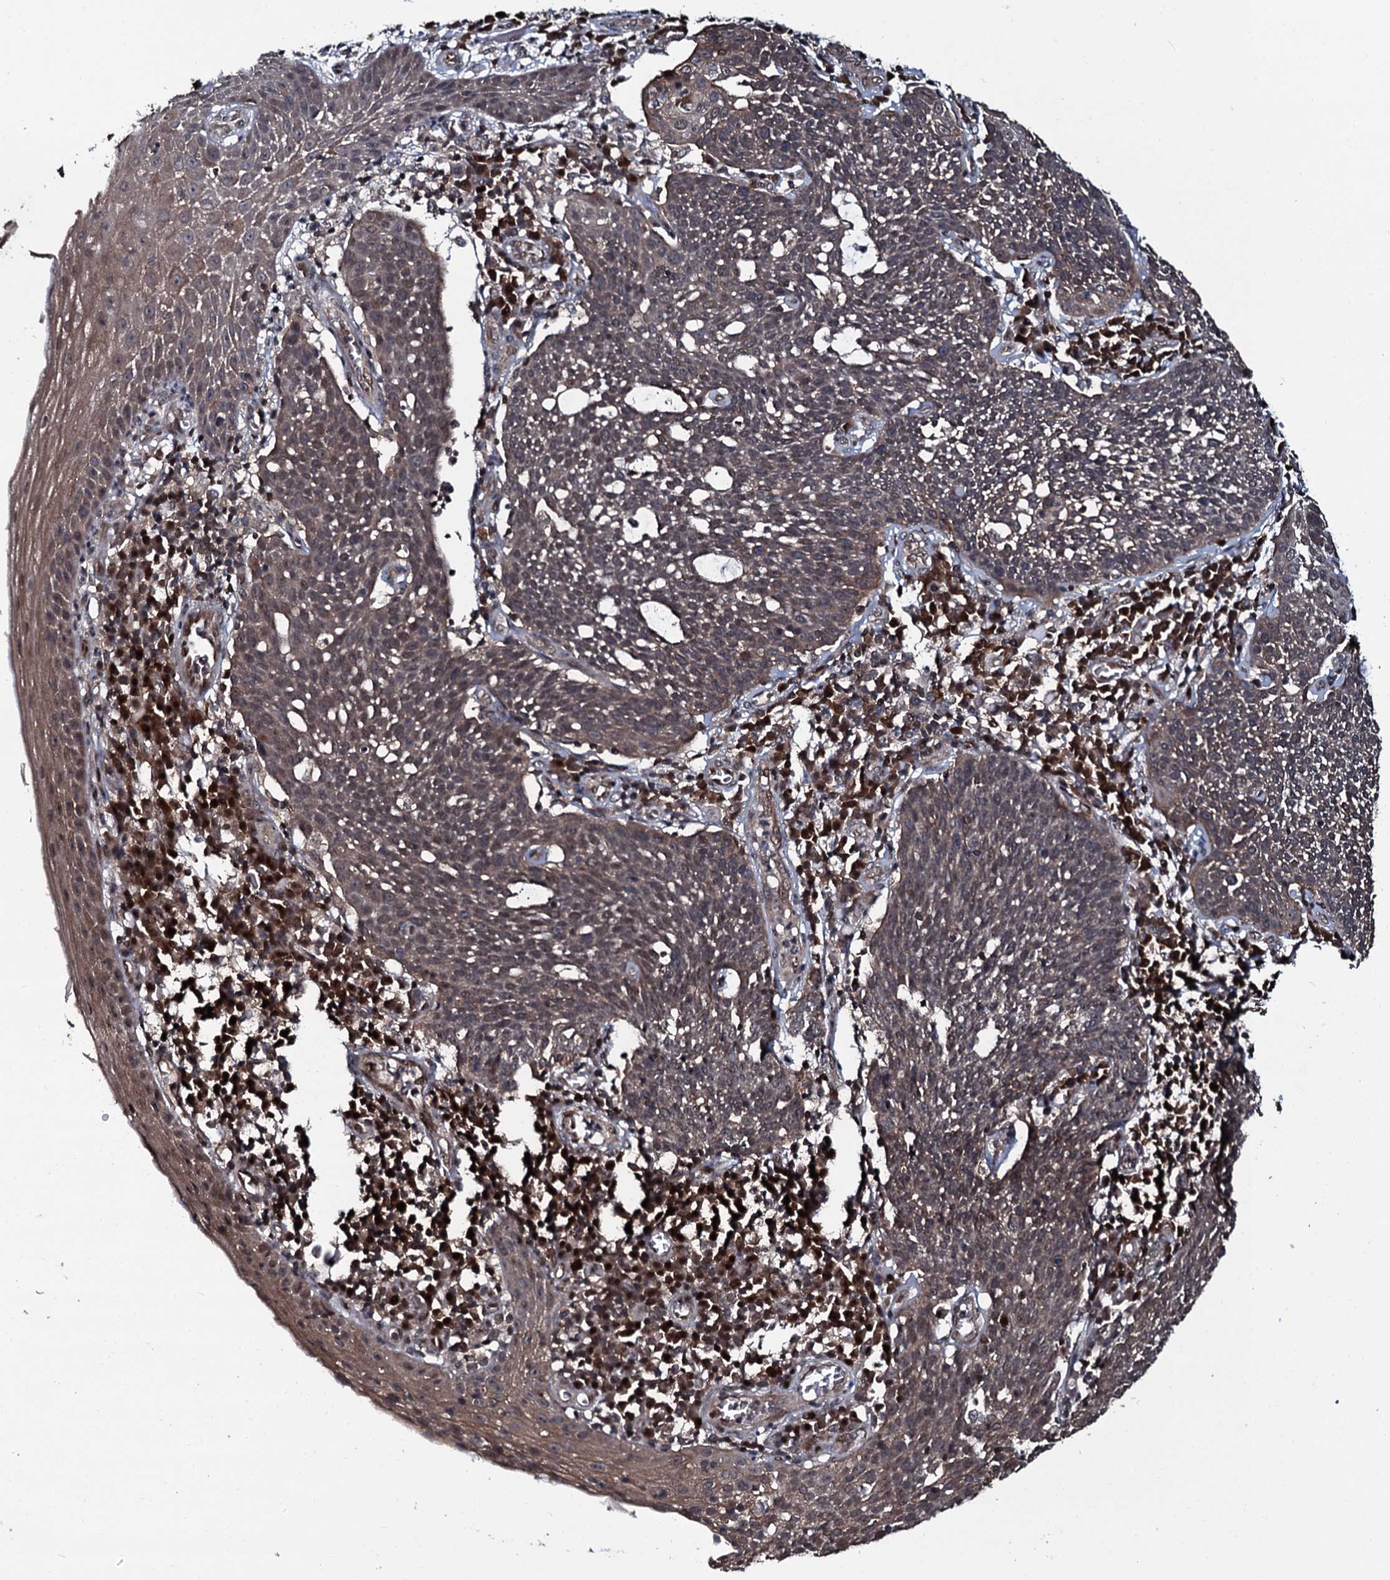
{"staining": {"intensity": "weak", "quantity": "25%-75%", "location": "nuclear"}, "tissue": "cervical cancer", "cell_type": "Tumor cells", "image_type": "cancer", "snomed": [{"axis": "morphology", "description": "Squamous cell carcinoma, NOS"}, {"axis": "topography", "description": "Cervix"}], "caption": "Immunohistochemistry (IHC) histopathology image of neoplastic tissue: human cervical cancer (squamous cell carcinoma) stained using immunohistochemistry (IHC) exhibits low levels of weak protein expression localized specifically in the nuclear of tumor cells, appearing as a nuclear brown color.", "gene": "HDDC3", "patient": {"sex": "female", "age": 34}}